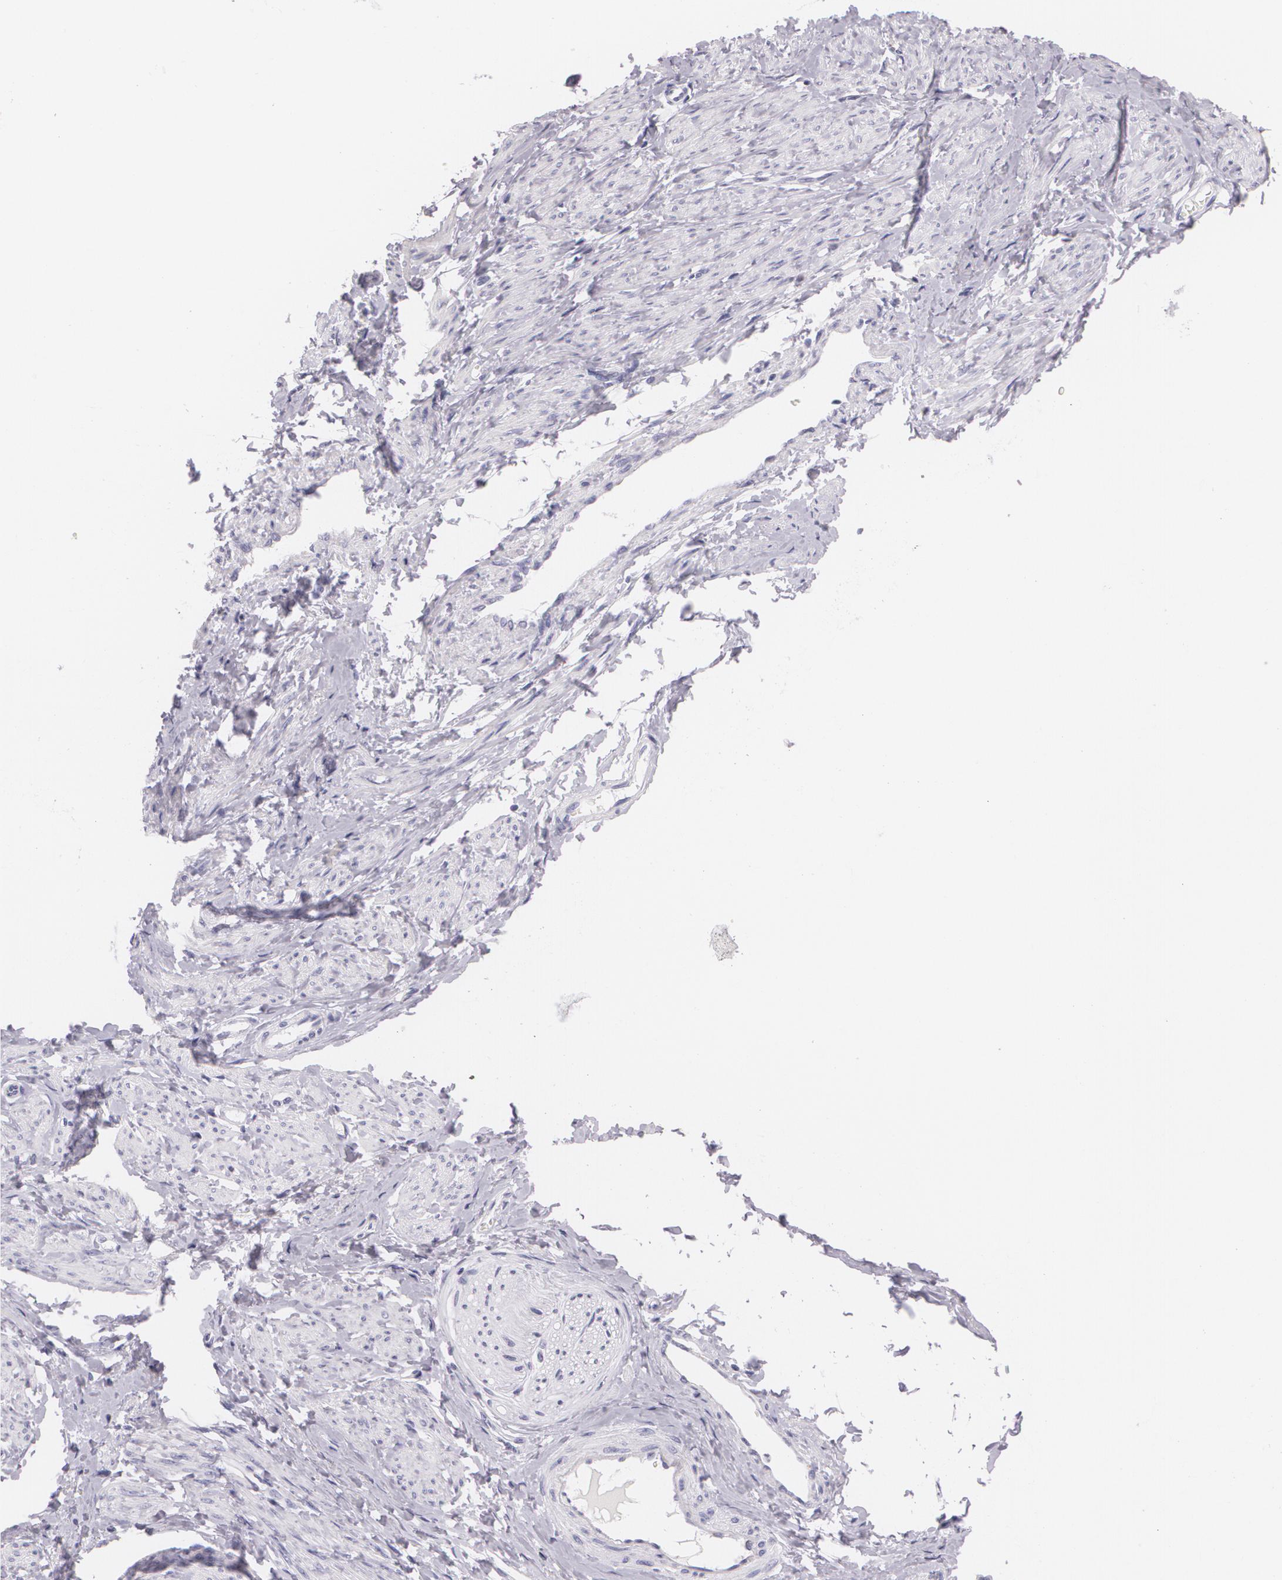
{"staining": {"intensity": "negative", "quantity": "none", "location": "none"}, "tissue": "smooth muscle", "cell_type": "Smooth muscle cells", "image_type": "normal", "snomed": [{"axis": "morphology", "description": "Normal tissue, NOS"}, {"axis": "topography", "description": "Smooth muscle"}, {"axis": "topography", "description": "Uterus"}], "caption": "The image demonstrates no staining of smooth muscle cells in benign smooth muscle.", "gene": "DLG4", "patient": {"sex": "female", "age": 39}}